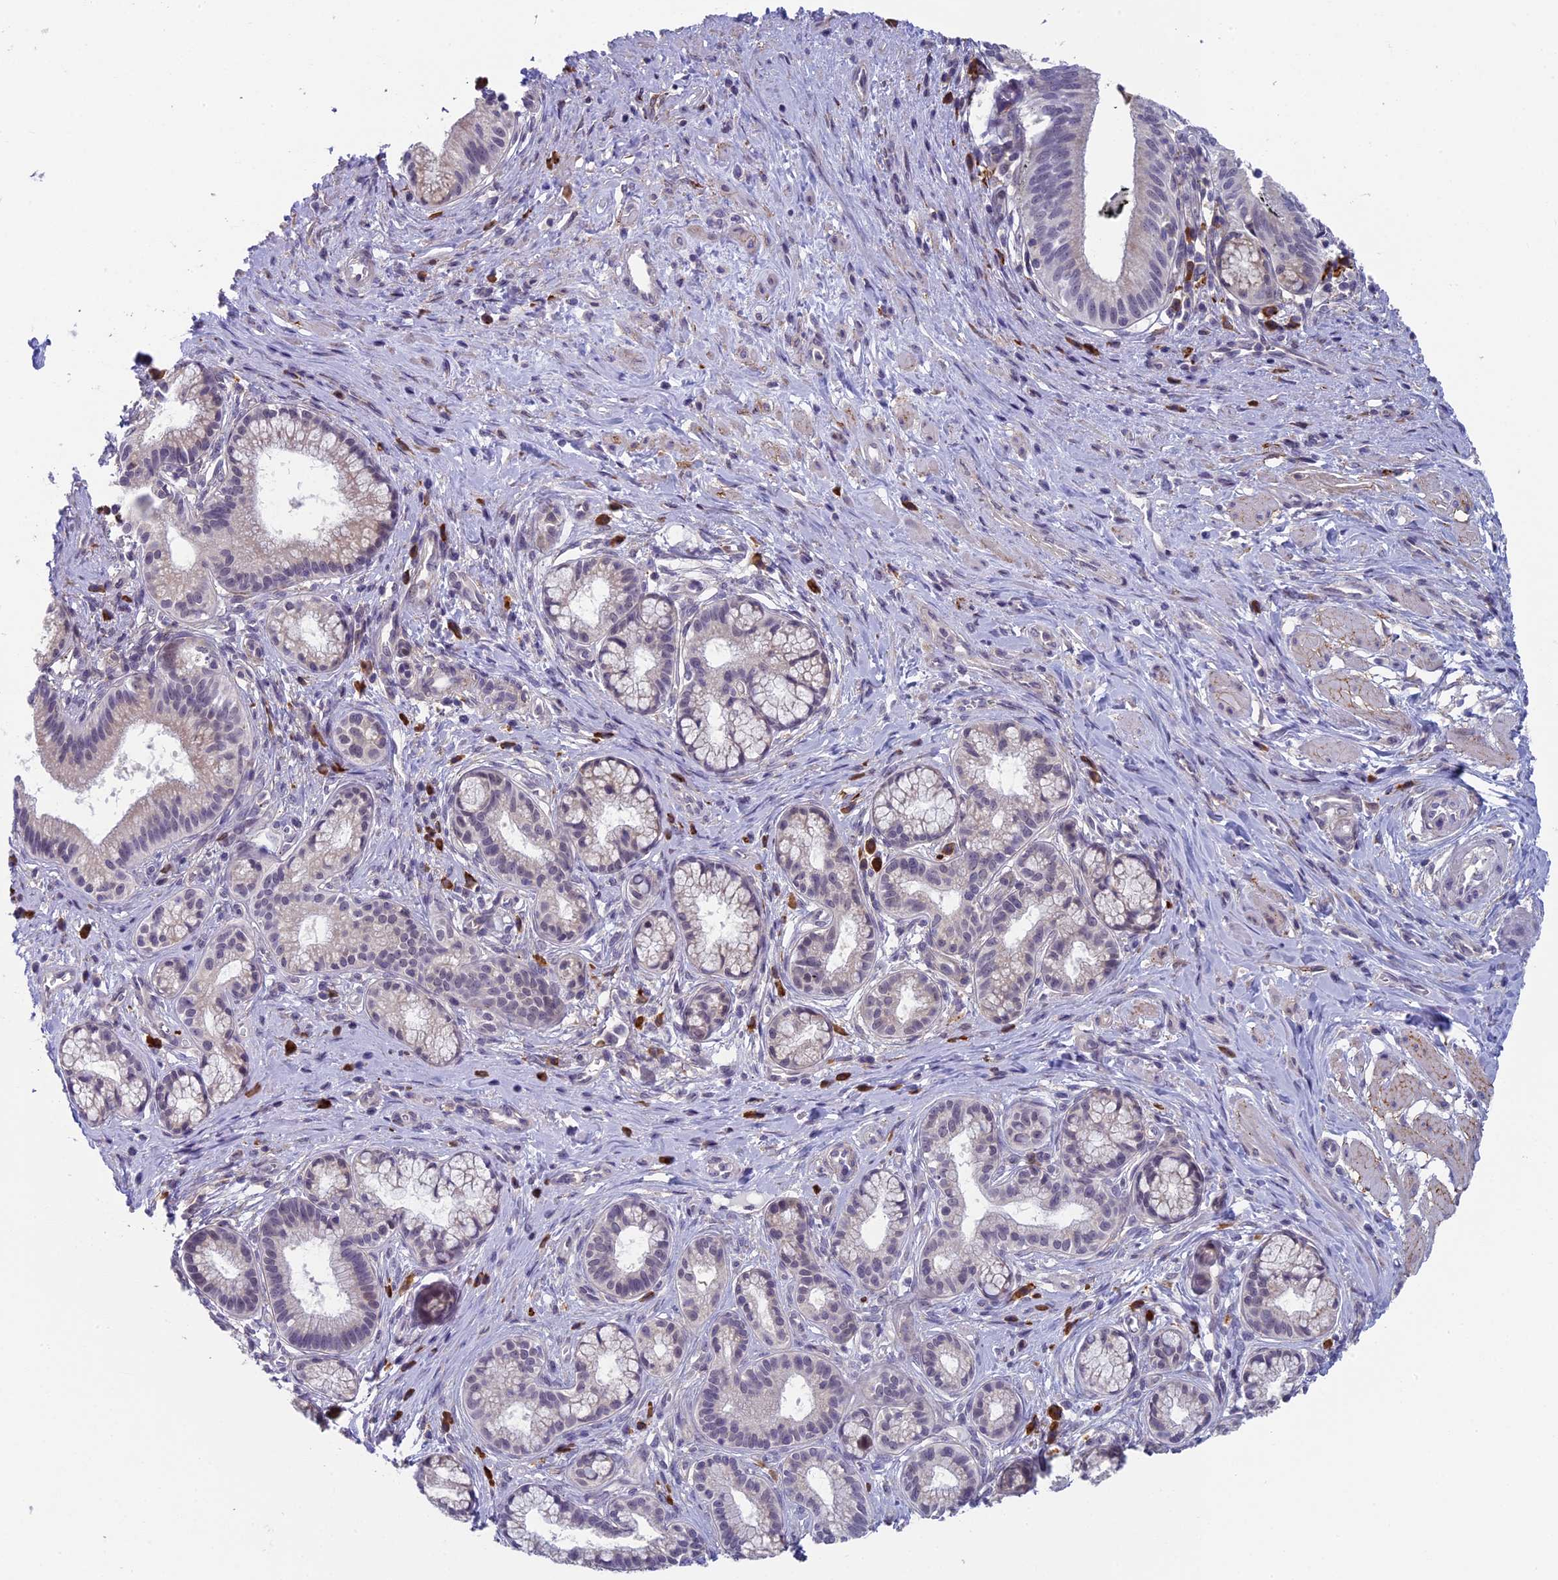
{"staining": {"intensity": "weak", "quantity": "25%-75%", "location": "cytoplasmic/membranous"}, "tissue": "pancreatic cancer", "cell_type": "Tumor cells", "image_type": "cancer", "snomed": [{"axis": "morphology", "description": "Adenocarcinoma, NOS"}, {"axis": "topography", "description": "Pancreas"}], "caption": "Pancreatic cancer (adenocarcinoma) stained for a protein (brown) displays weak cytoplasmic/membranous positive positivity in approximately 25%-75% of tumor cells.", "gene": "CNEP1R1", "patient": {"sex": "male", "age": 72}}